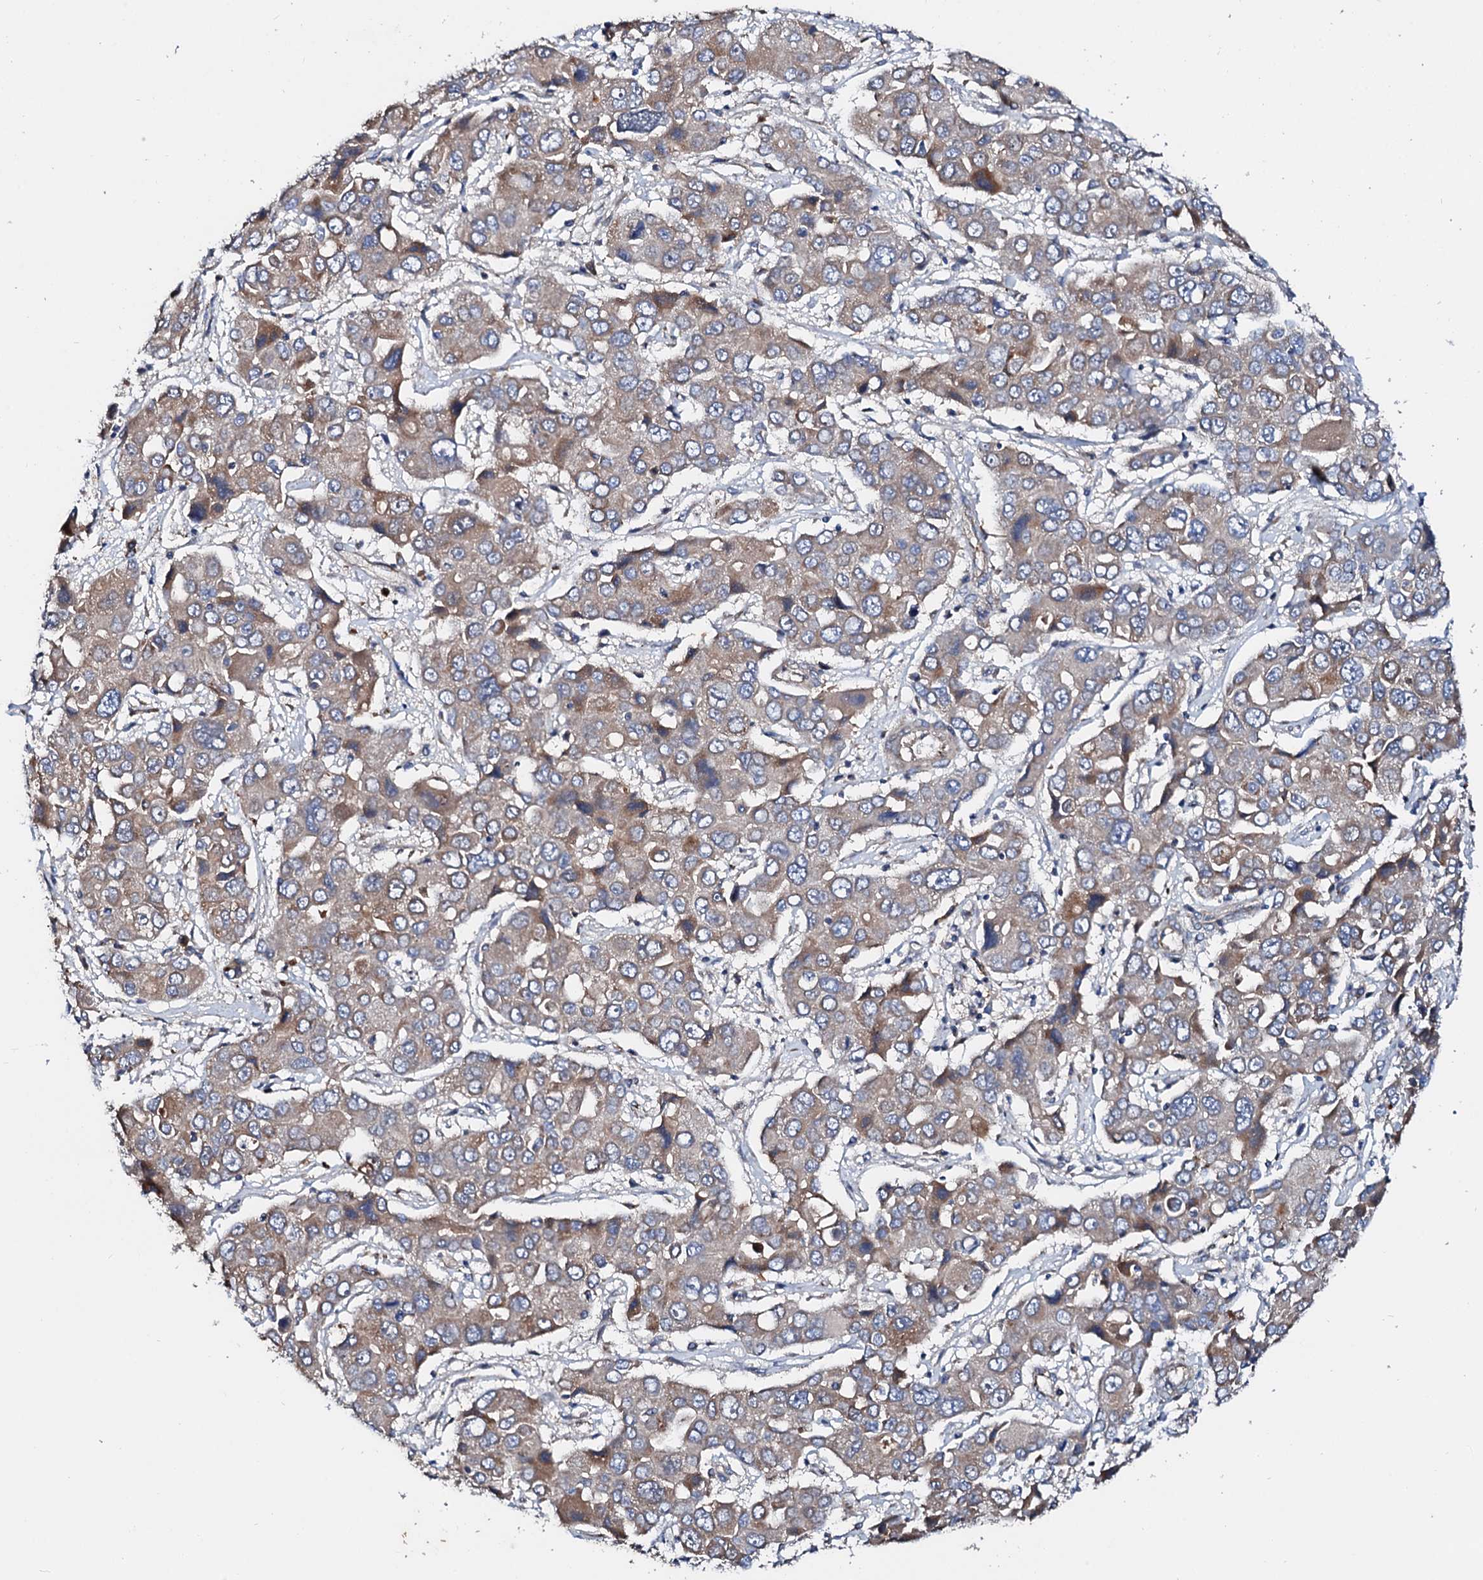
{"staining": {"intensity": "weak", "quantity": "25%-75%", "location": "cytoplasmic/membranous"}, "tissue": "liver cancer", "cell_type": "Tumor cells", "image_type": "cancer", "snomed": [{"axis": "morphology", "description": "Cholangiocarcinoma"}, {"axis": "topography", "description": "Liver"}], "caption": "Liver cancer (cholangiocarcinoma) stained with a protein marker demonstrates weak staining in tumor cells.", "gene": "FIBIN", "patient": {"sex": "male", "age": 67}}